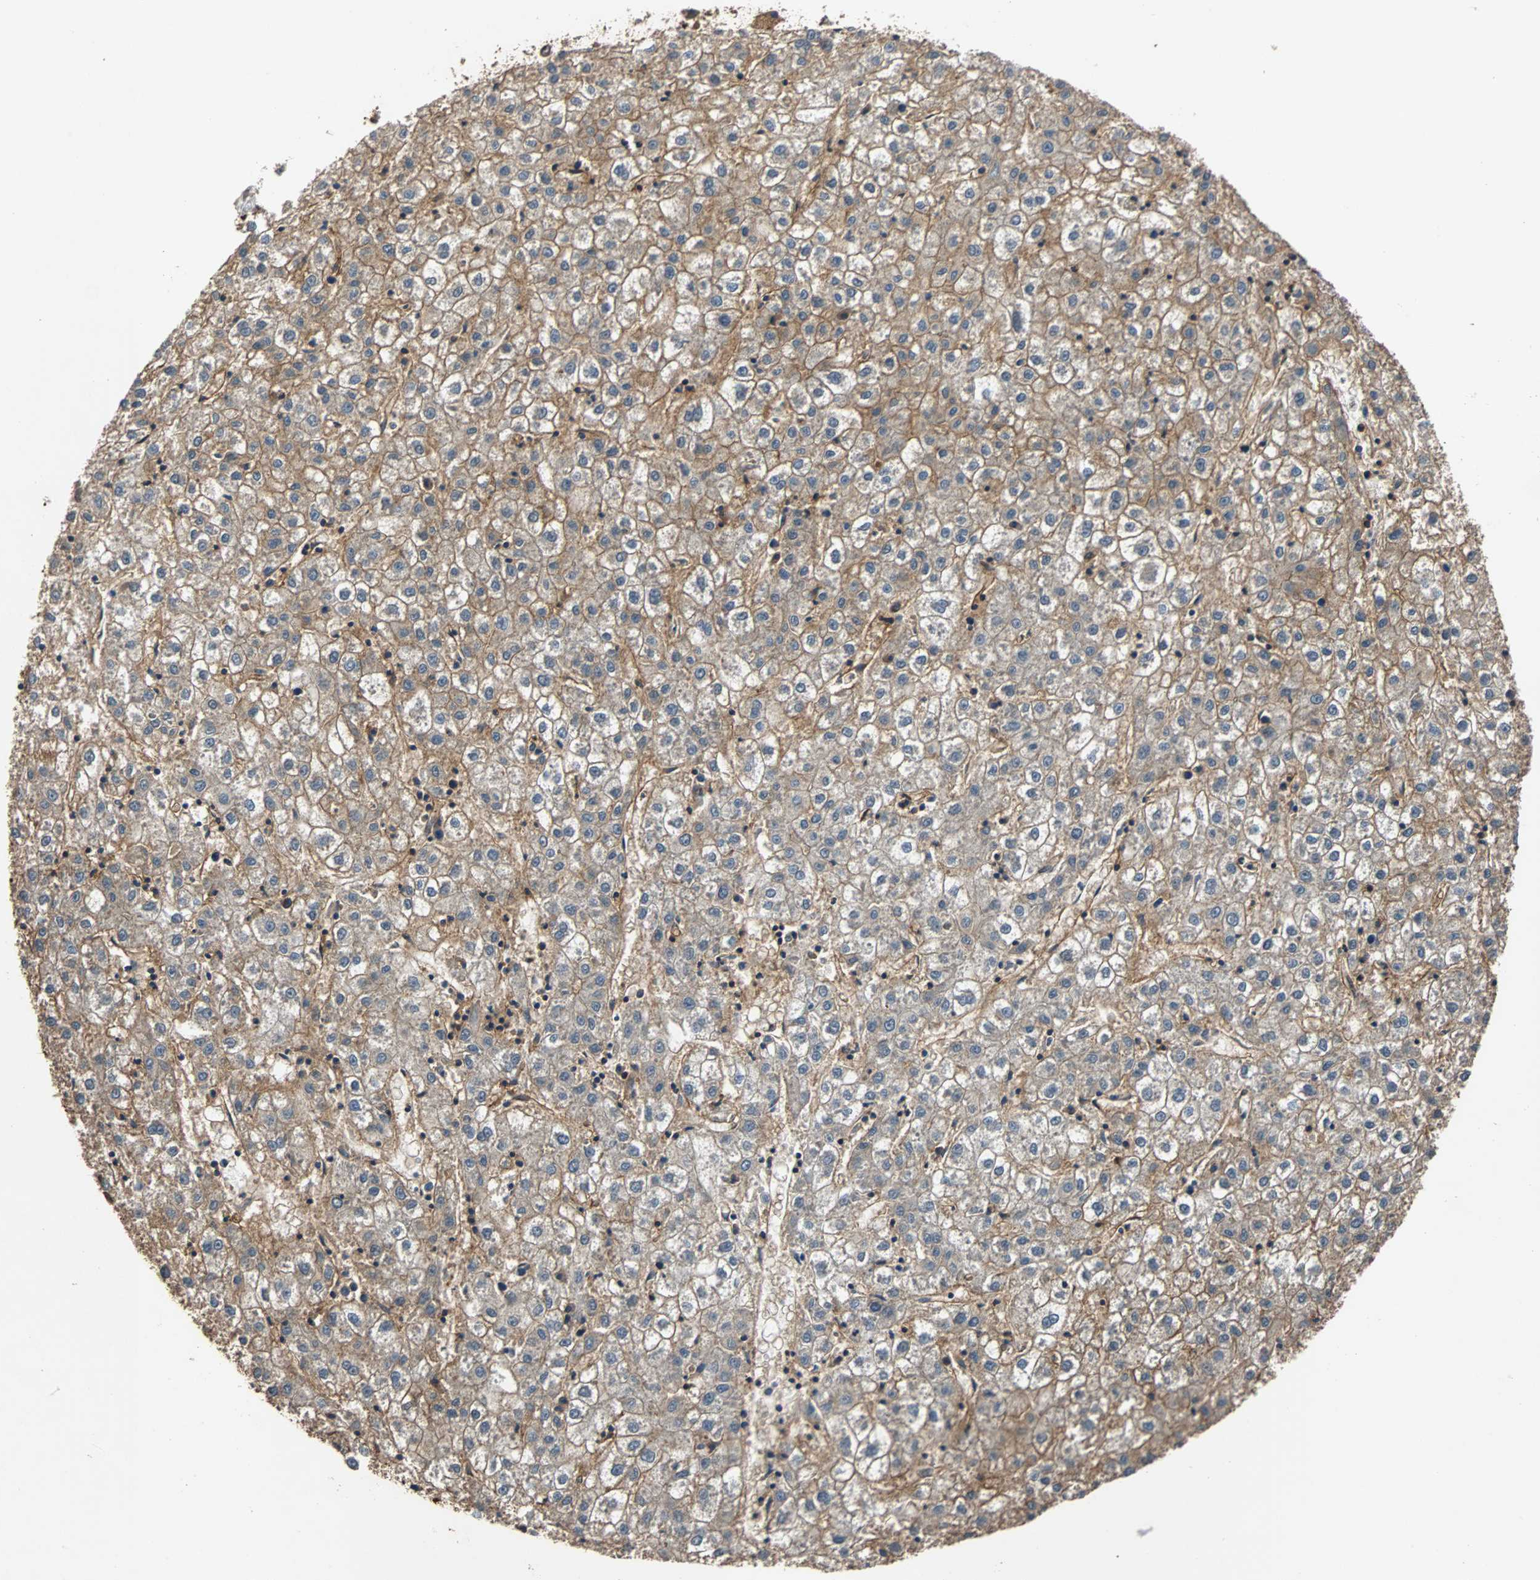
{"staining": {"intensity": "moderate", "quantity": ">75%", "location": "cytoplasmic/membranous"}, "tissue": "liver cancer", "cell_type": "Tumor cells", "image_type": "cancer", "snomed": [{"axis": "morphology", "description": "Carcinoma, Hepatocellular, NOS"}, {"axis": "topography", "description": "Liver"}], "caption": "Human liver cancer (hepatocellular carcinoma) stained with a brown dye shows moderate cytoplasmic/membranous positive positivity in approximately >75% of tumor cells.", "gene": "NDRG1", "patient": {"sex": "male", "age": 72}}